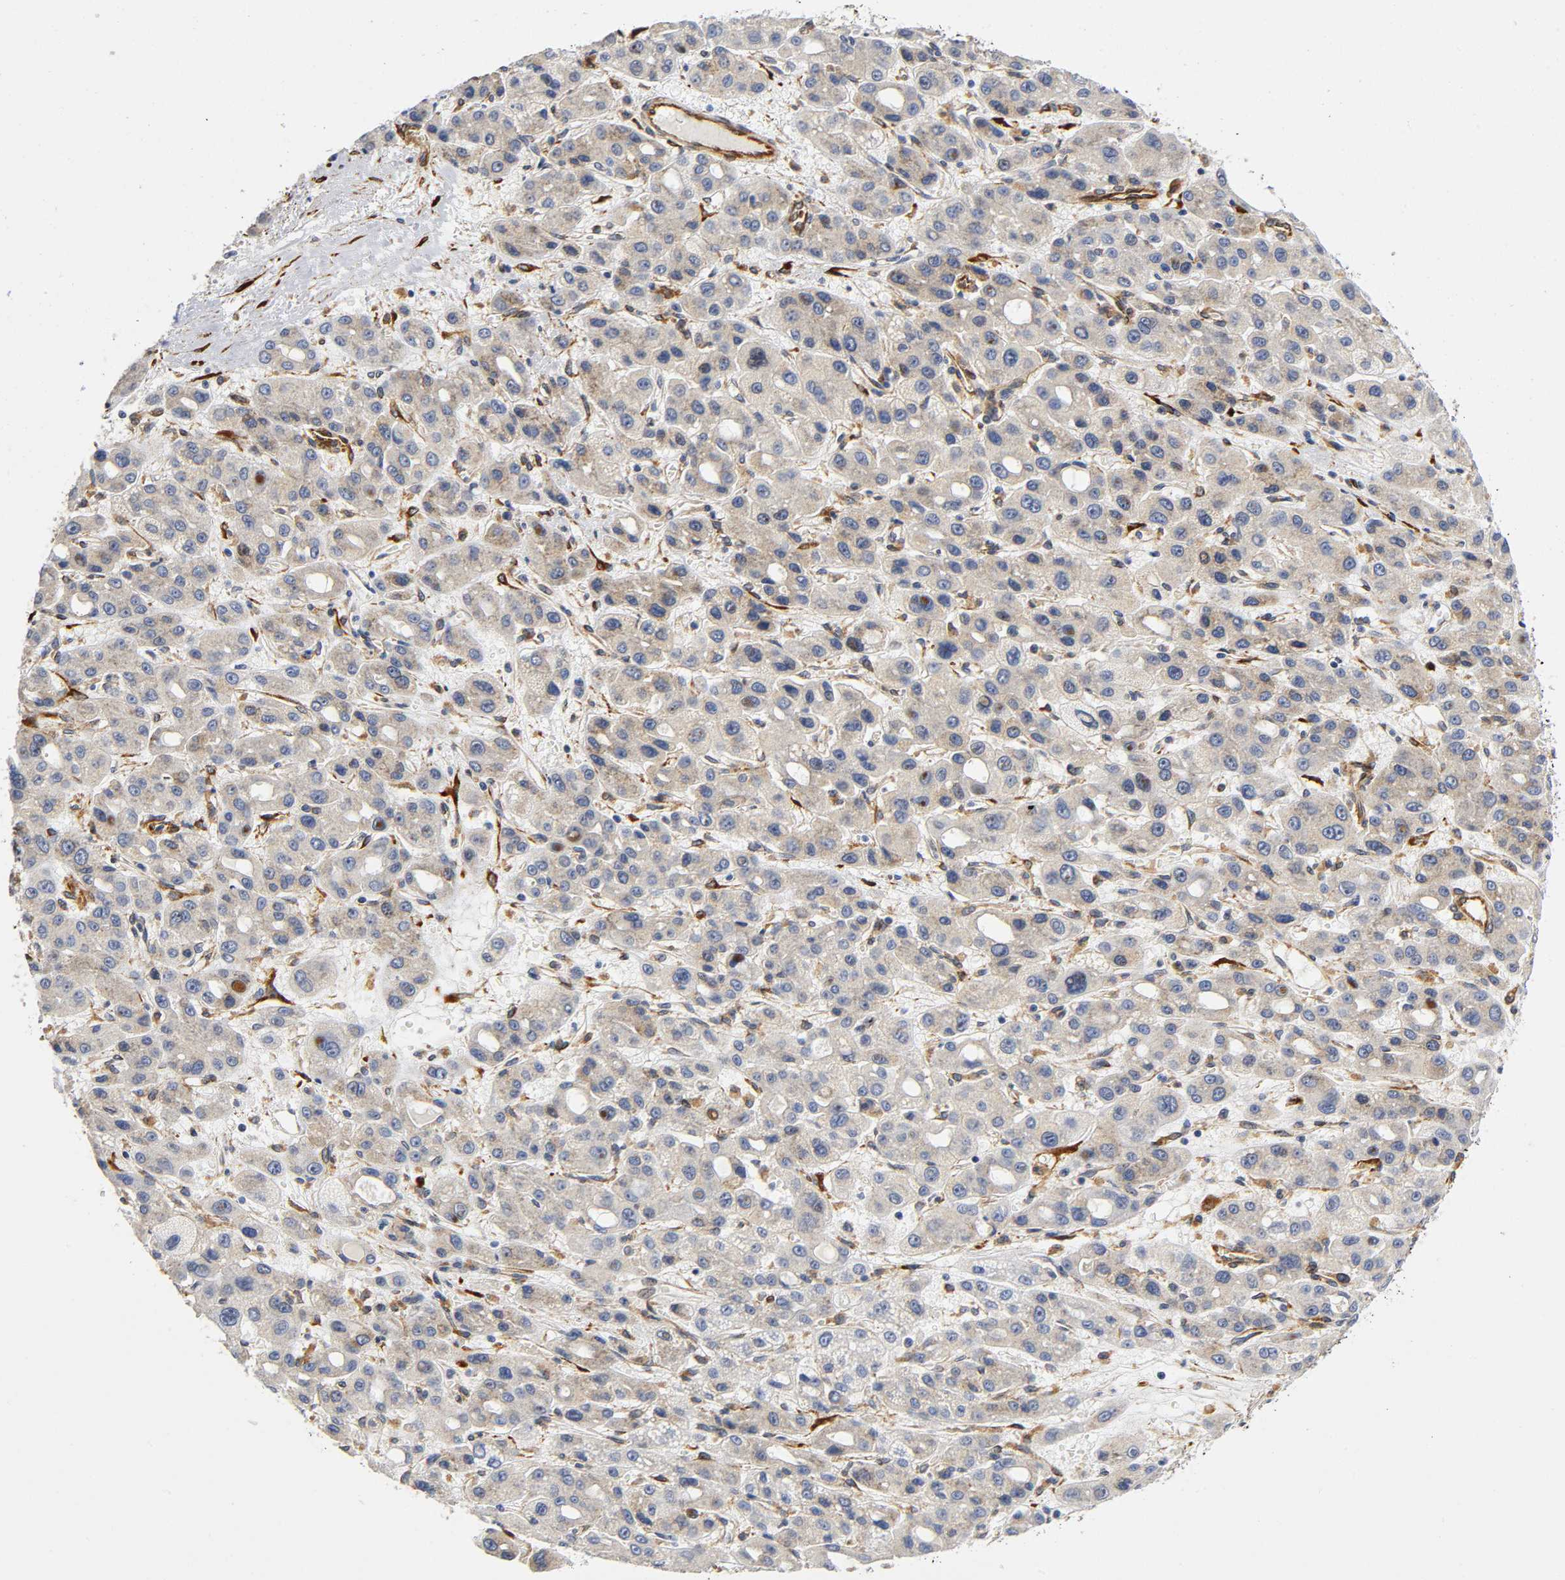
{"staining": {"intensity": "weak", "quantity": ">75%", "location": "cytoplasmic/membranous"}, "tissue": "liver cancer", "cell_type": "Tumor cells", "image_type": "cancer", "snomed": [{"axis": "morphology", "description": "Carcinoma, Hepatocellular, NOS"}, {"axis": "topography", "description": "Liver"}], "caption": "There is low levels of weak cytoplasmic/membranous expression in tumor cells of hepatocellular carcinoma (liver), as demonstrated by immunohistochemical staining (brown color).", "gene": "SOS2", "patient": {"sex": "male", "age": 55}}